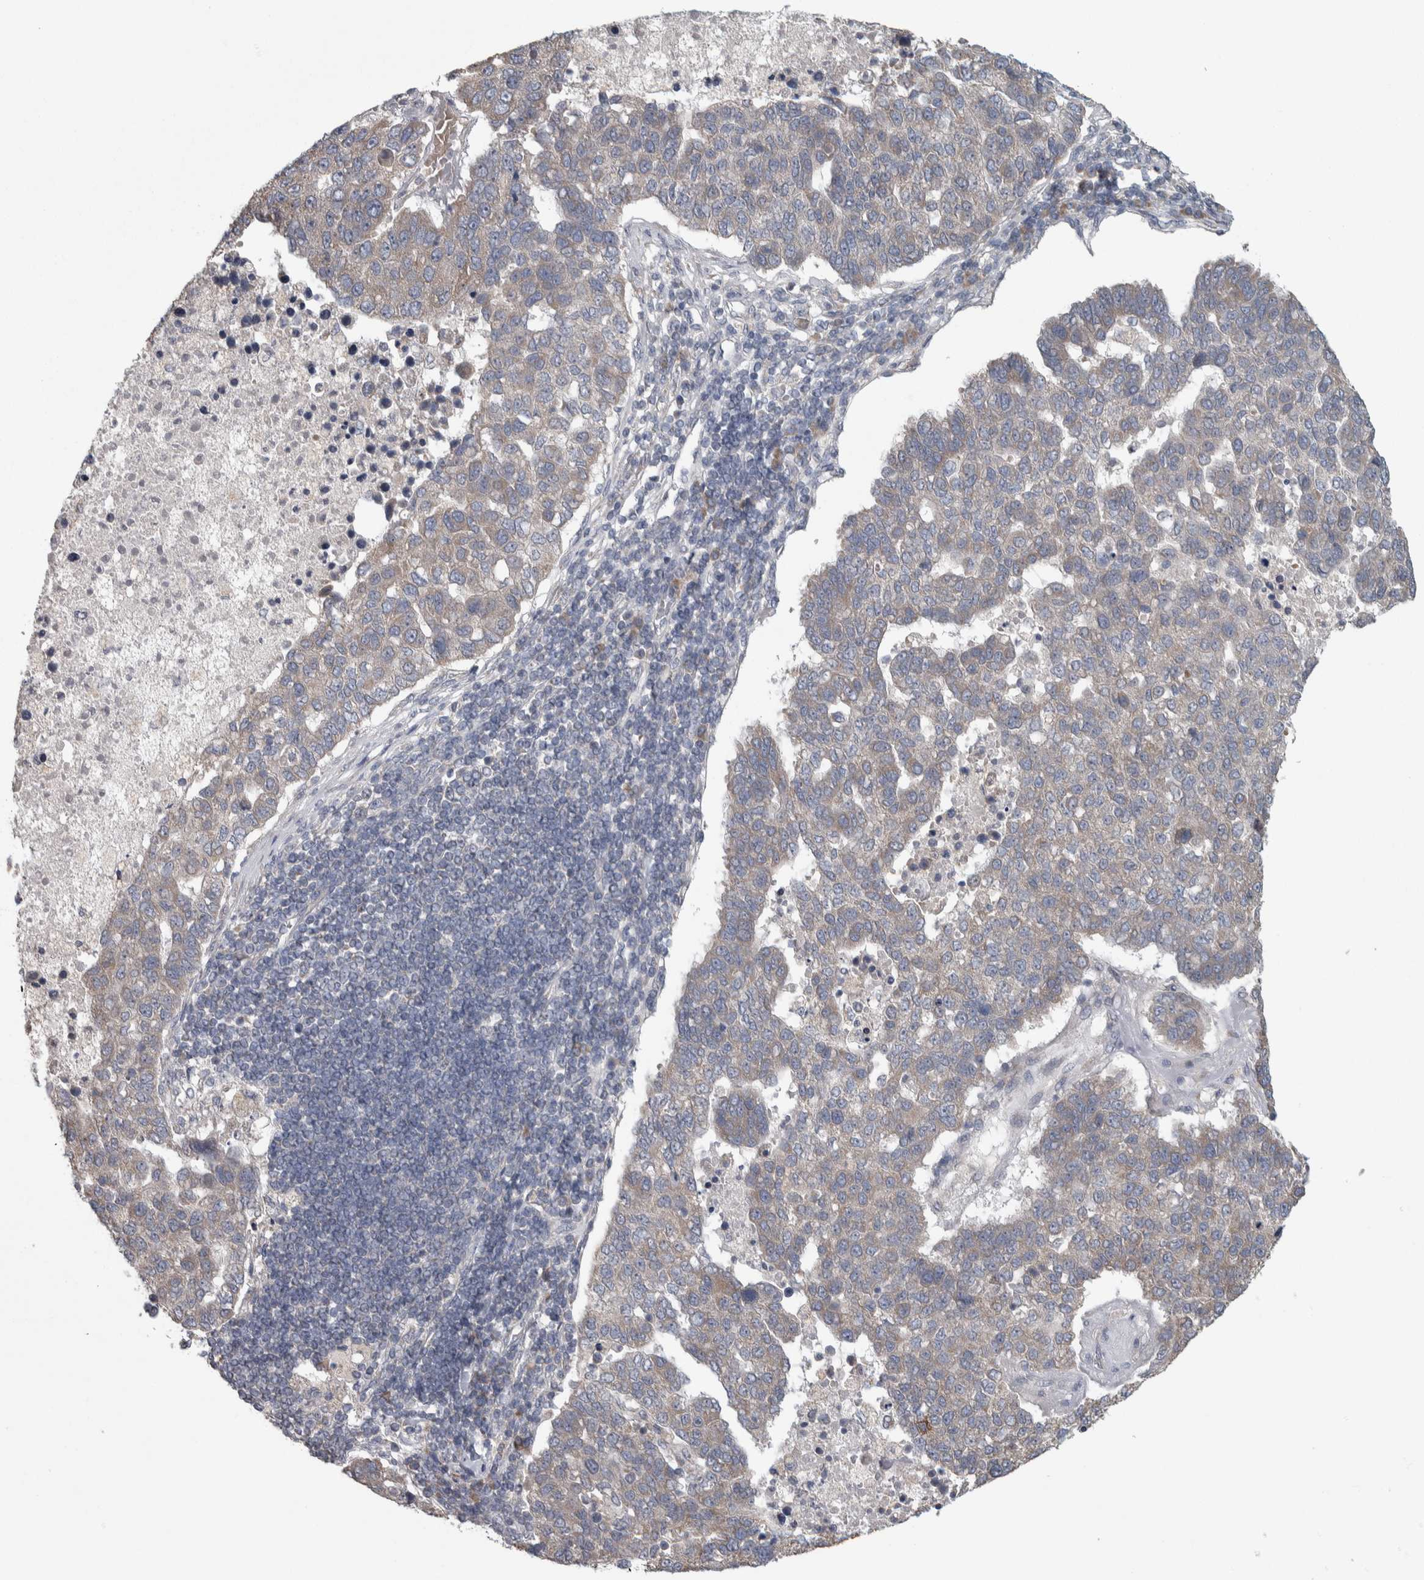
{"staining": {"intensity": "weak", "quantity": "<25%", "location": "cytoplasmic/membranous"}, "tissue": "pancreatic cancer", "cell_type": "Tumor cells", "image_type": "cancer", "snomed": [{"axis": "morphology", "description": "Adenocarcinoma, NOS"}, {"axis": "topography", "description": "Pancreas"}], "caption": "Tumor cells show no significant staining in adenocarcinoma (pancreatic).", "gene": "SRP68", "patient": {"sex": "female", "age": 61}}